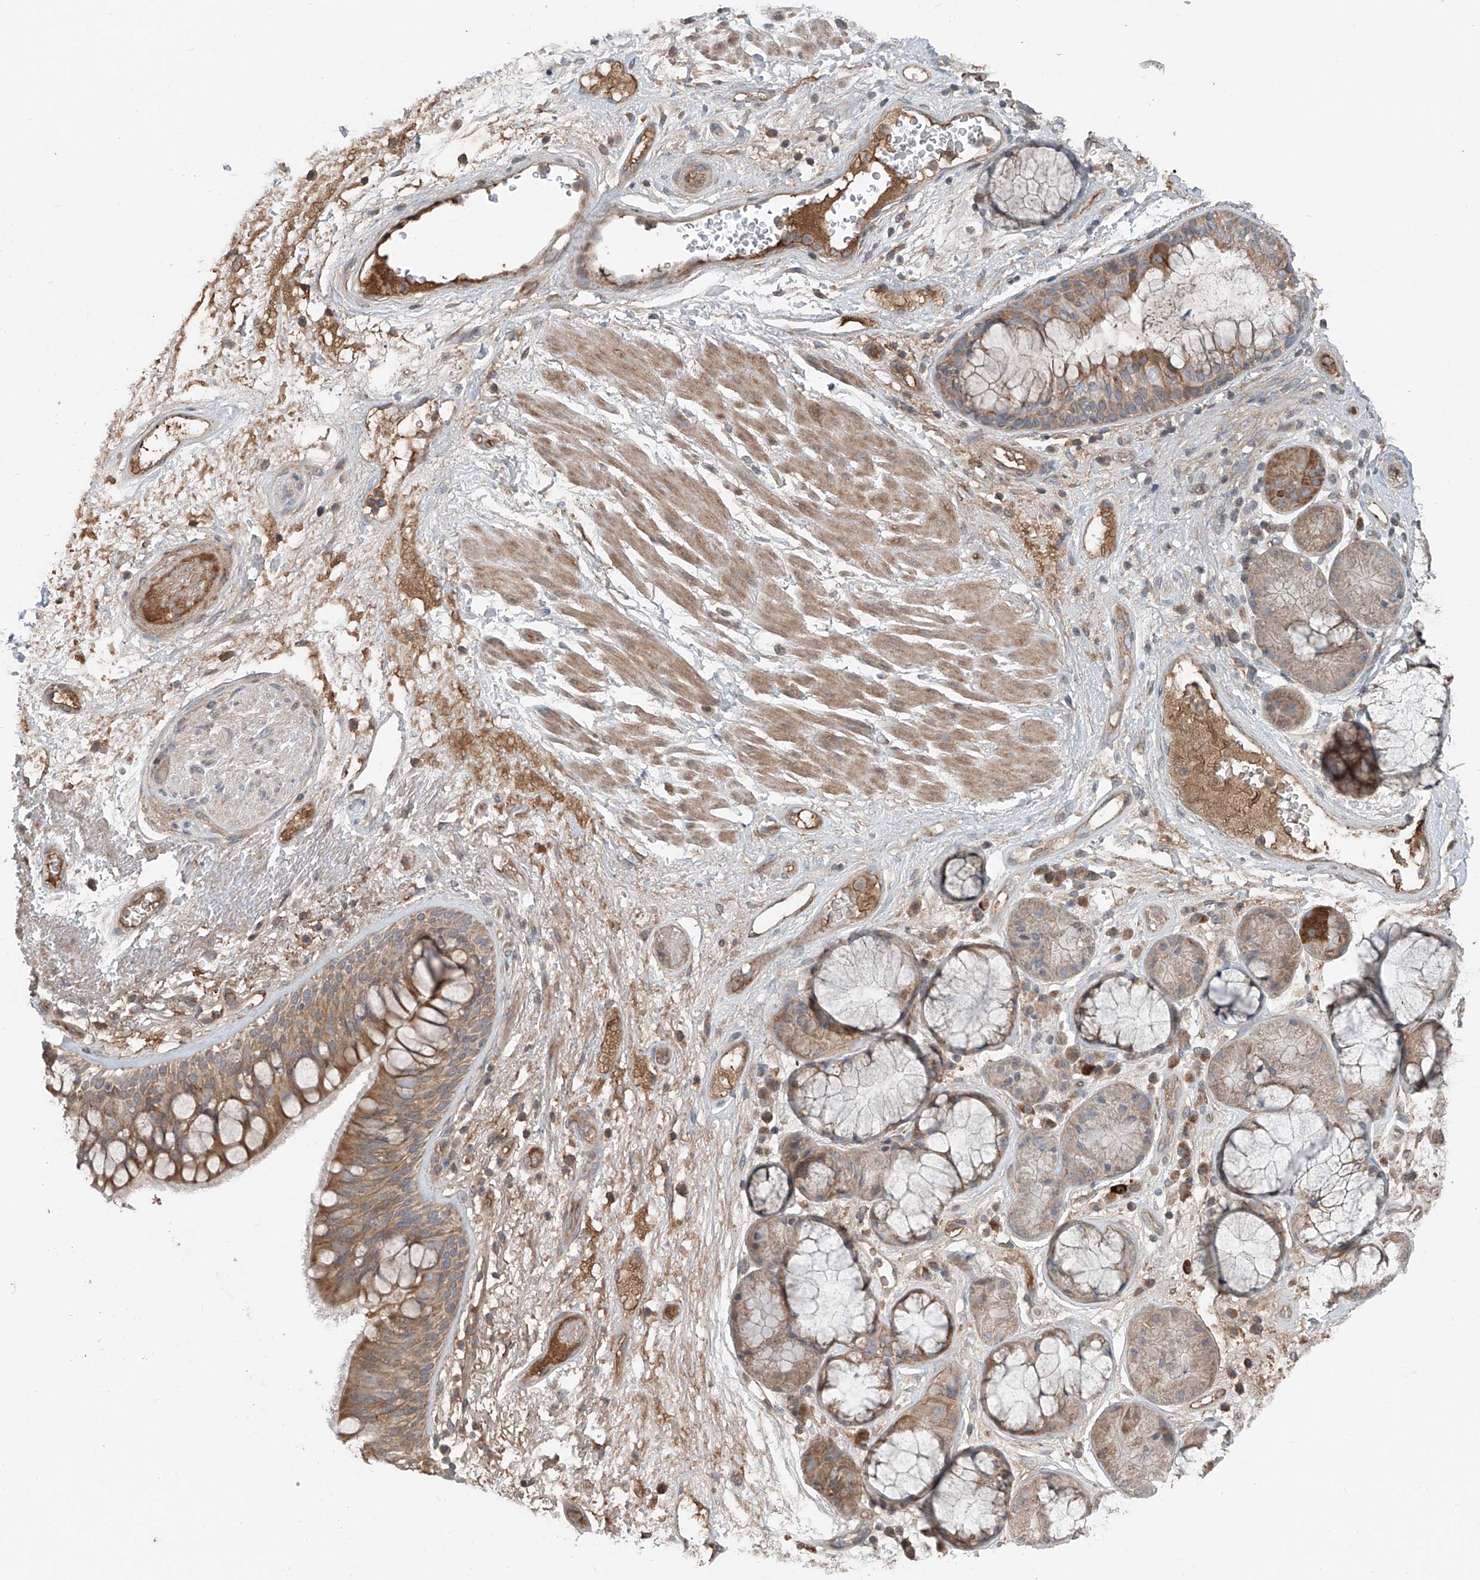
{"staining": {"intensity": "moderate", "quantity": ">75%", "location": "cytoplasmic/membranous"}, "tissue": "bronchus", "cell_type": "Respiratory epithelial cells", "image_type": "normal", "snomed": [{"axis": "morphology", "description": "Normal tissue, NOS"}, {"axis": "morphology", "description": "Squamous cell carcinoma, NOS"}, {"axis": "topography", "description": "Lymph node"}, {"axis": "topography", "description": "Bronchus"}, {"axis": "topography", "description": "Lung"}], "caption": "Immunohistochemical staining of normal bronchus demonstrates moderate cytoplasmic/membranous protein expression in about >75% of respiratory epithelial cells.", "gene": "ADAM23", "patient": {"sex": "male", "age": 66}}